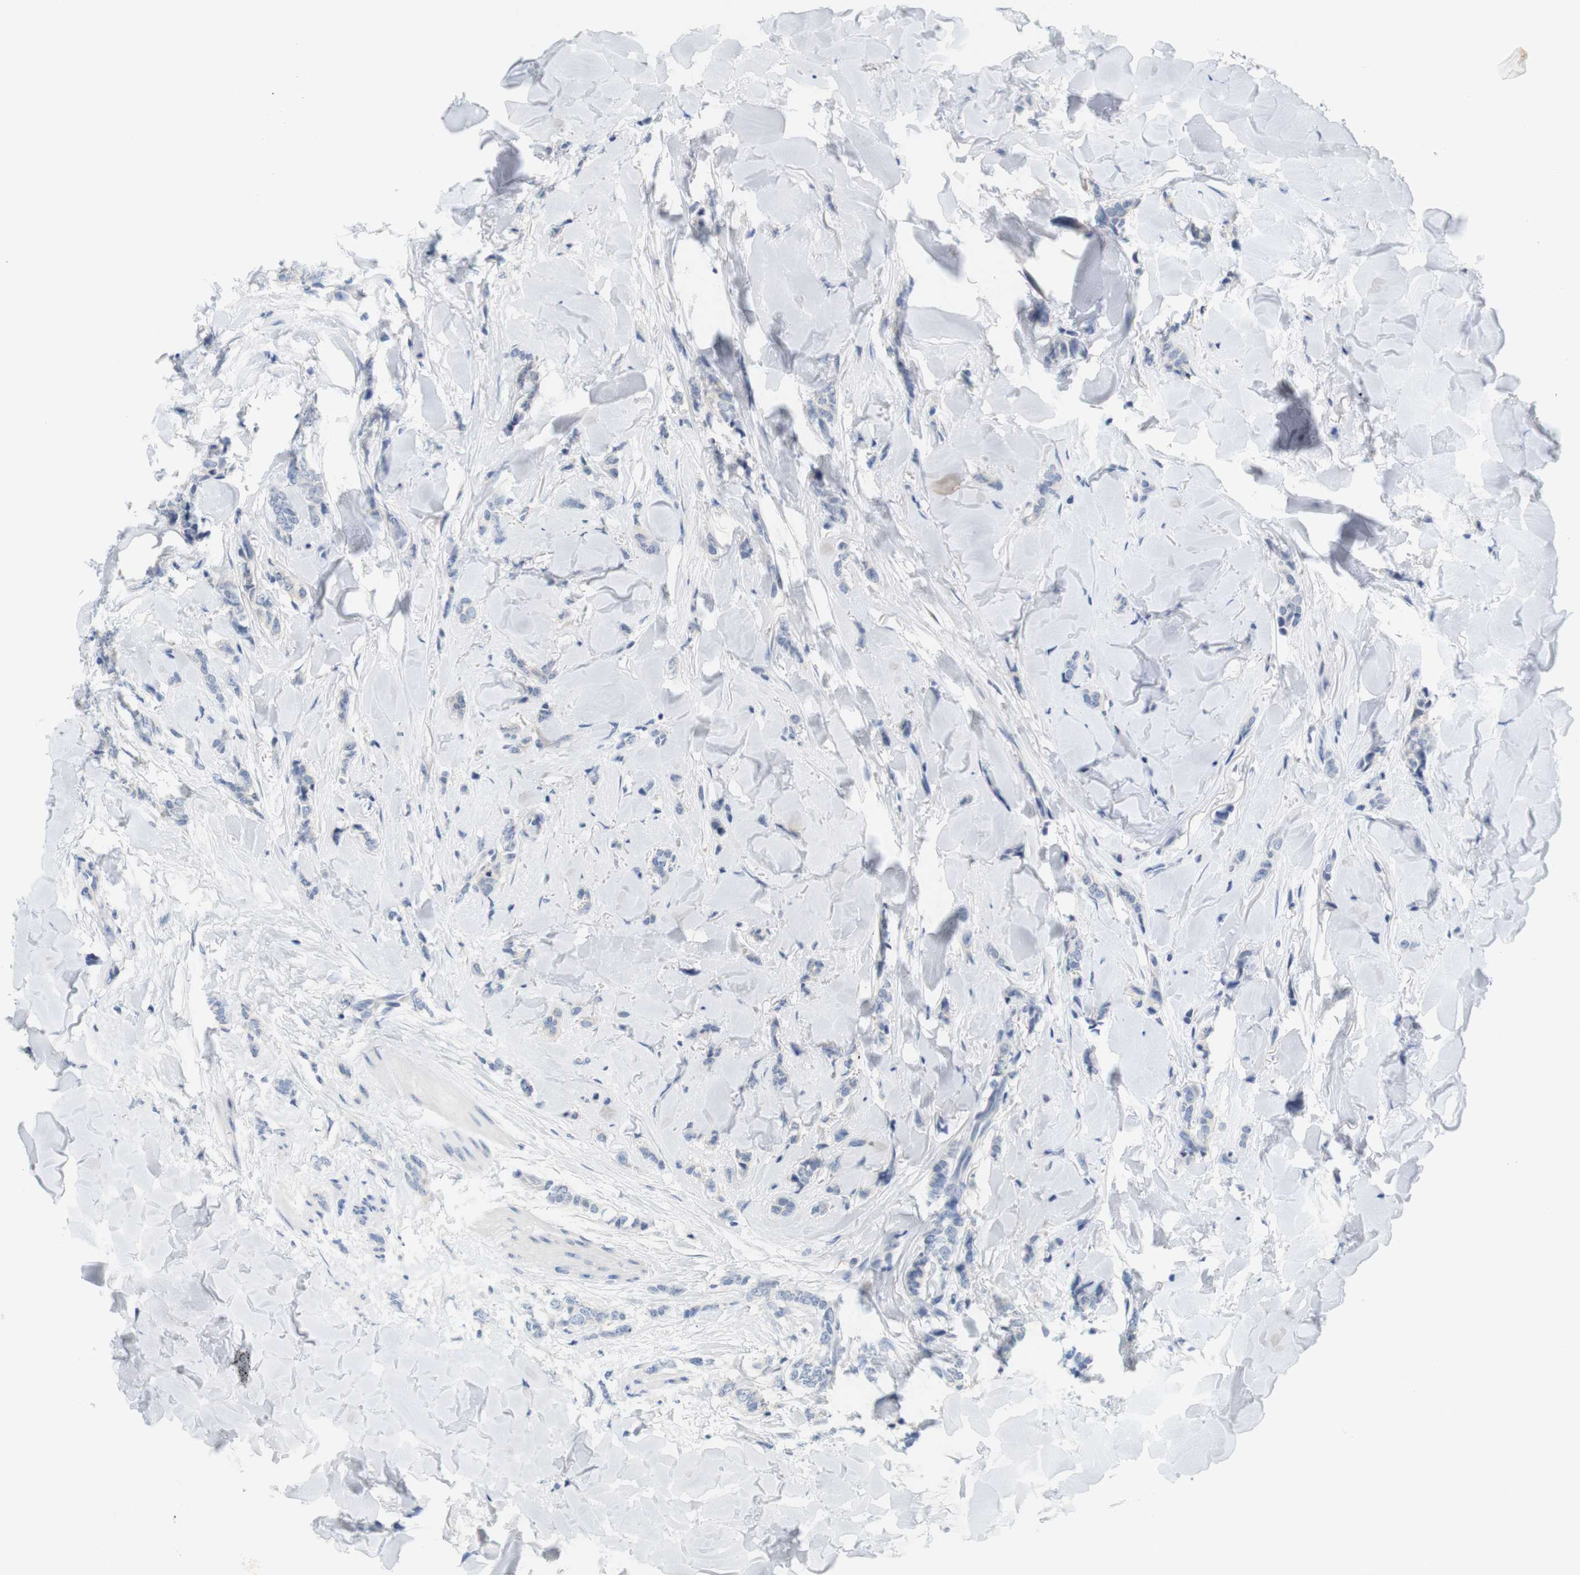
{"staining": {"intensity": "negative", "quantity": "none", "location": "none"}, "tissue": "breast cancer", "cell_type": "Tumor cells", "image_type": "cancer", "snomed": [{"axis": "morphology", "description": "Lobular carcinoma"}, {"axis": "topography", "description": "Skin"}, {"axis": "topography", "description": "Breast"}], "caption": "High magnification brightfield microscopy of lobular carcinoma (breast) stained with DAB (3,3'-diaminobenzidine) (brown) and counterstained with hematoxylin (blue): tumor cells show no significant expression.", "gene": "LRRK2", "patient": {"sex": "female", "age": 46}}